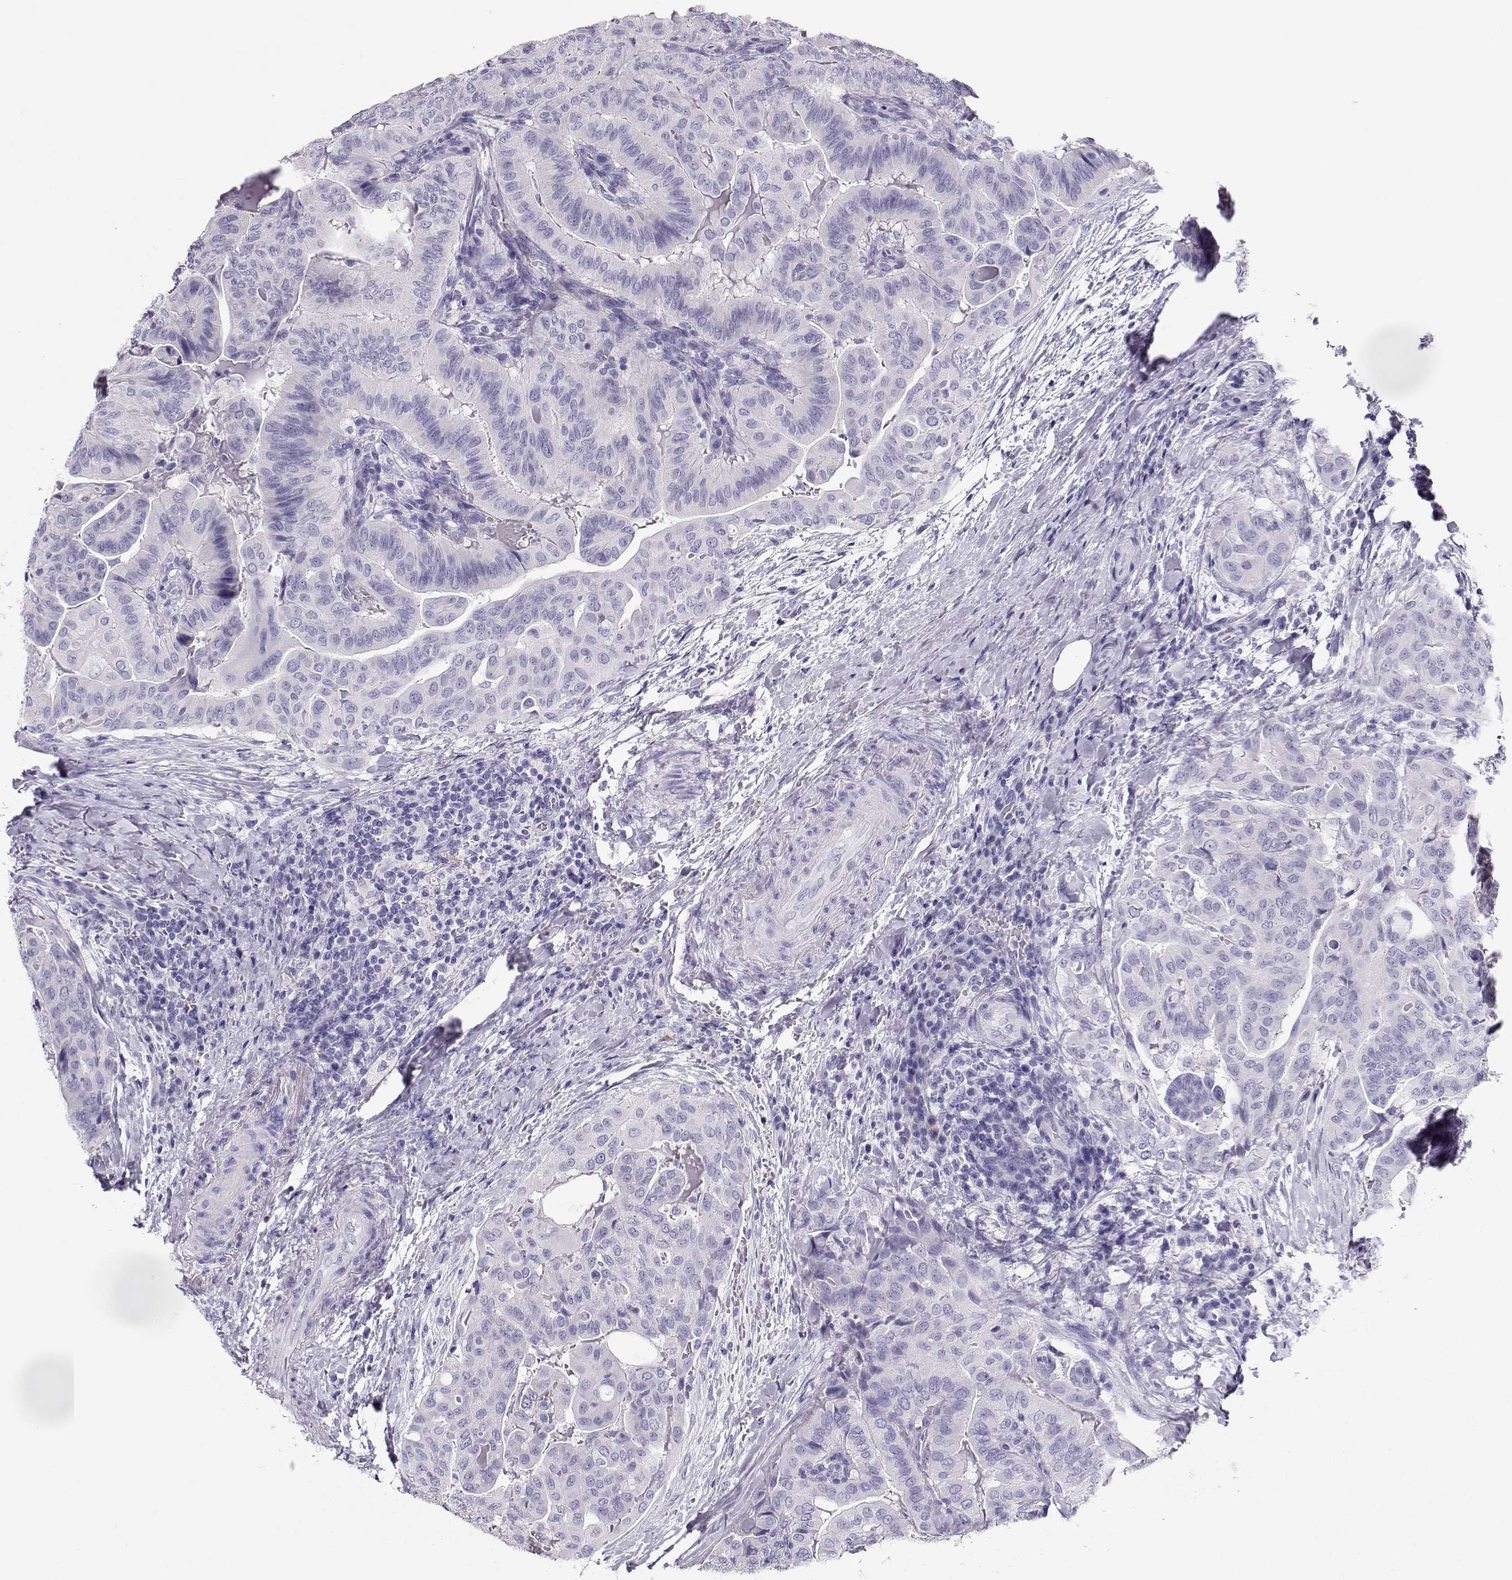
{"staining": {"intensity": "negative", "quantity": "none", "location": "none"}, "tissue": "thyroid cancer", "cell_type": "Tumor cells", "image_type": "cancer", "snomed": [{"axis": "morphology", "description": "Papillary adenocarcinoma, NOS"}, {"axis": "topography", "description": "Thyroid gland"}], "caption": "Immunohistochemical staining of human papillary adenocarcinoma (thyroid) shows no significant positivity in tumor cells. (DAB immunohistochemistry (IHC) with hematoxylin counter stain).", "gene": "CRX", "patient": {"sex": "female", "age": 68}}